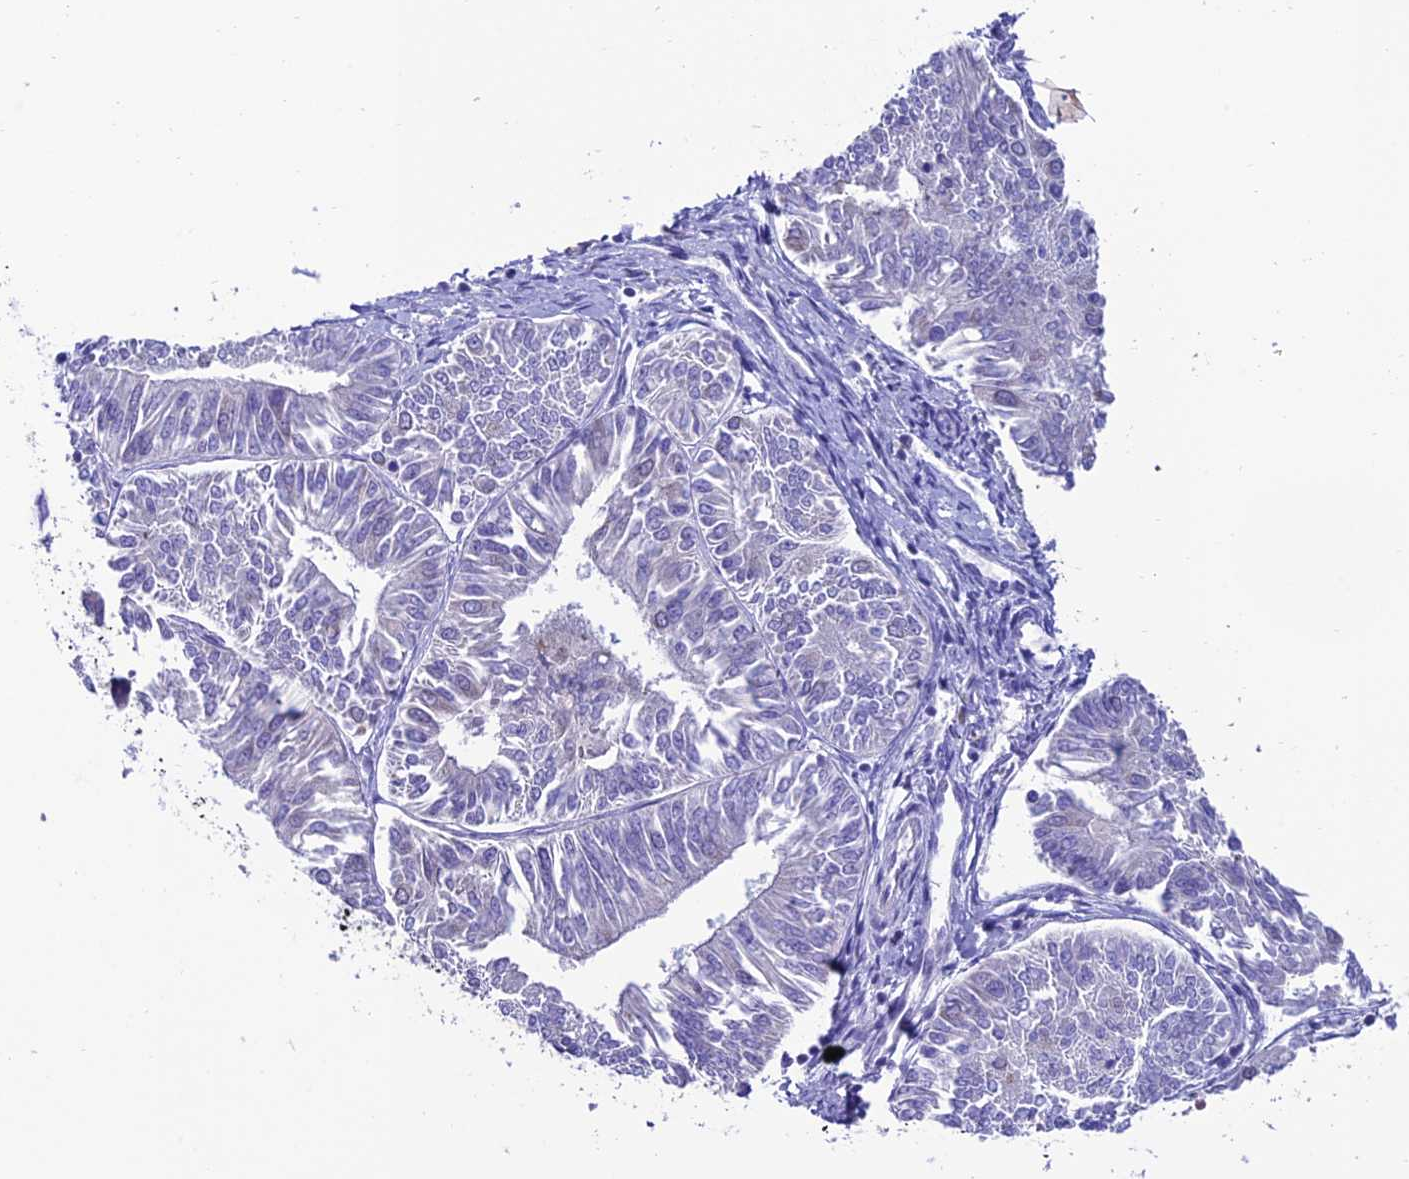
{"staining": {"intensity": "negative", "quantity": "none", "location": "none"}, "tissue": "endometrial cancer", "cell_type": "Tumor cells", "image_type": "cancer", "snomed": [{"axis": "morphology", "description": "Adenocarcinoma, NOS"}, {"axis": "topography", "description": "Endometrium"}], "caption": "A high-resolution histopathology image shows IHC staining of endometrial adenocarcinoma, which exhibits no significant expression in tumor cells.", "gene": "SLC10A1", "patient": {"sex": "female", "age": 58}}